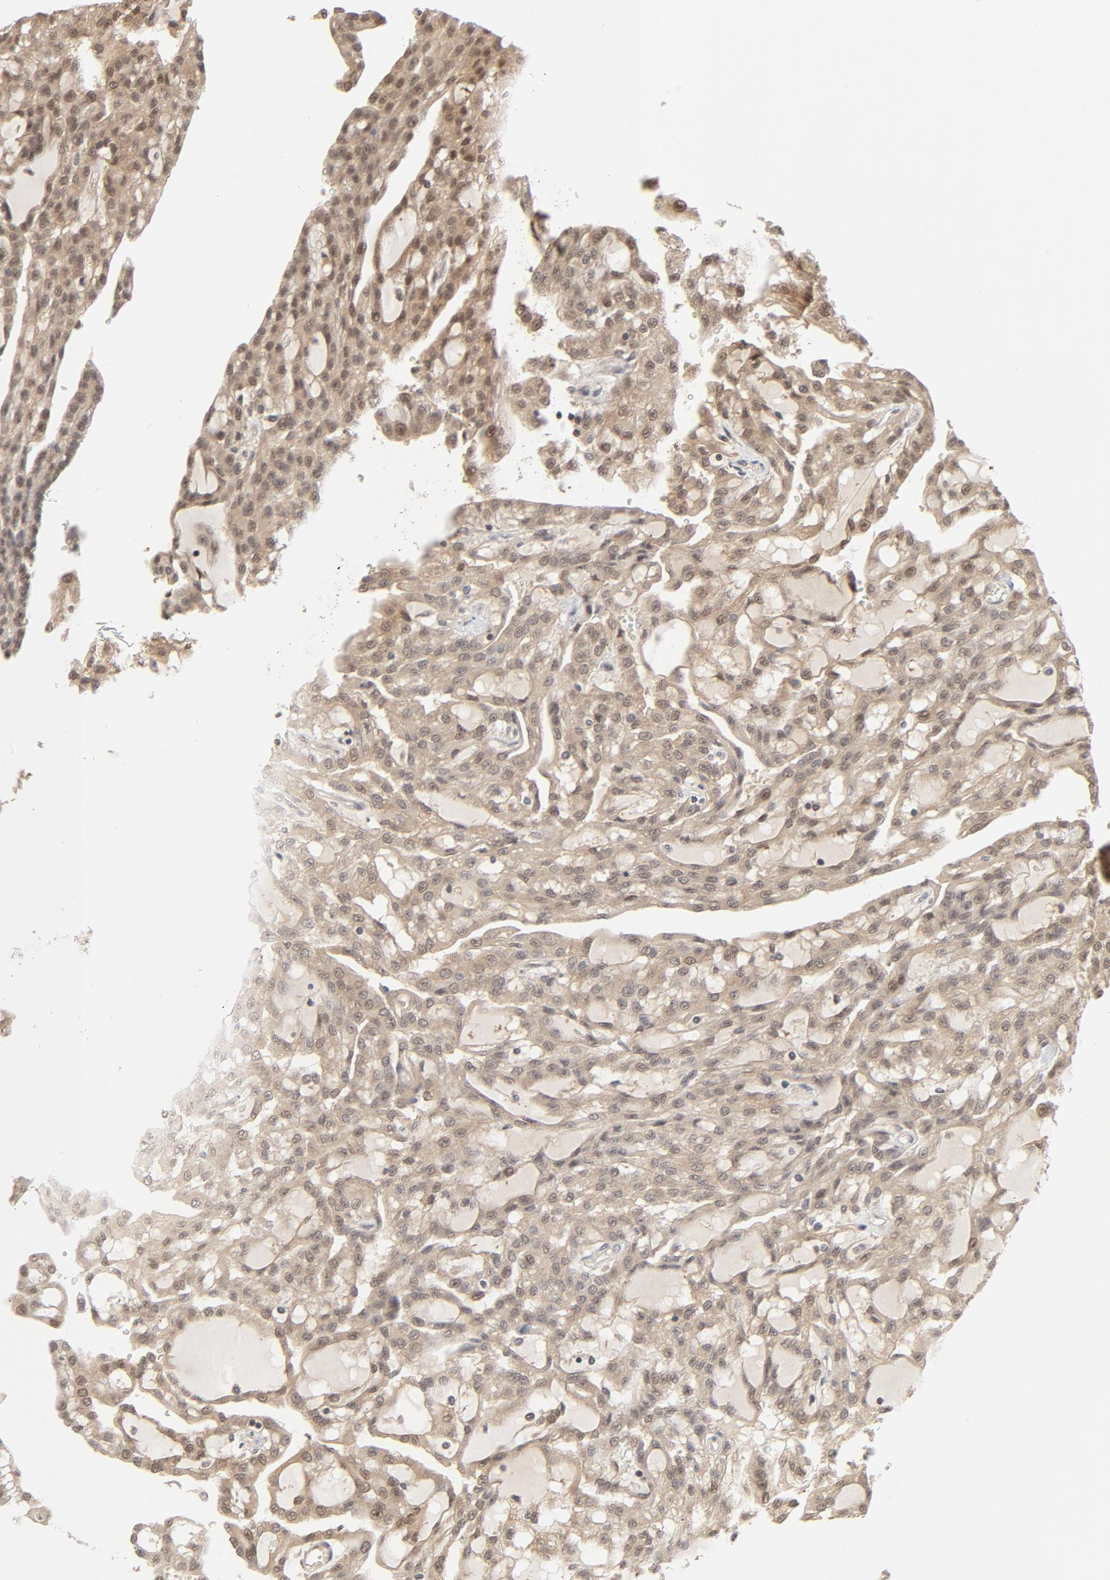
{"staining": {"intensity": "weak", "quantity": ">75%", "location": "cytoplasmic/membranous,nuclear"}, "tissue": "renal cancer", "cell_type": "Tumor cells", "image_type": "cancer", "snomed": [{"axis": "morphology", "description": "Adenocarcinoma, NOS"}, {"axis": "topography", "description": "Kidney"}], "caption": "Weak cytoplasmic/membranous and nuclear protein expression is seen in approximately >75% of tumor cells in renal adenocarcinoma.", "gene": "NEDD8", "patient": {"sex": "male", "age": 63}}